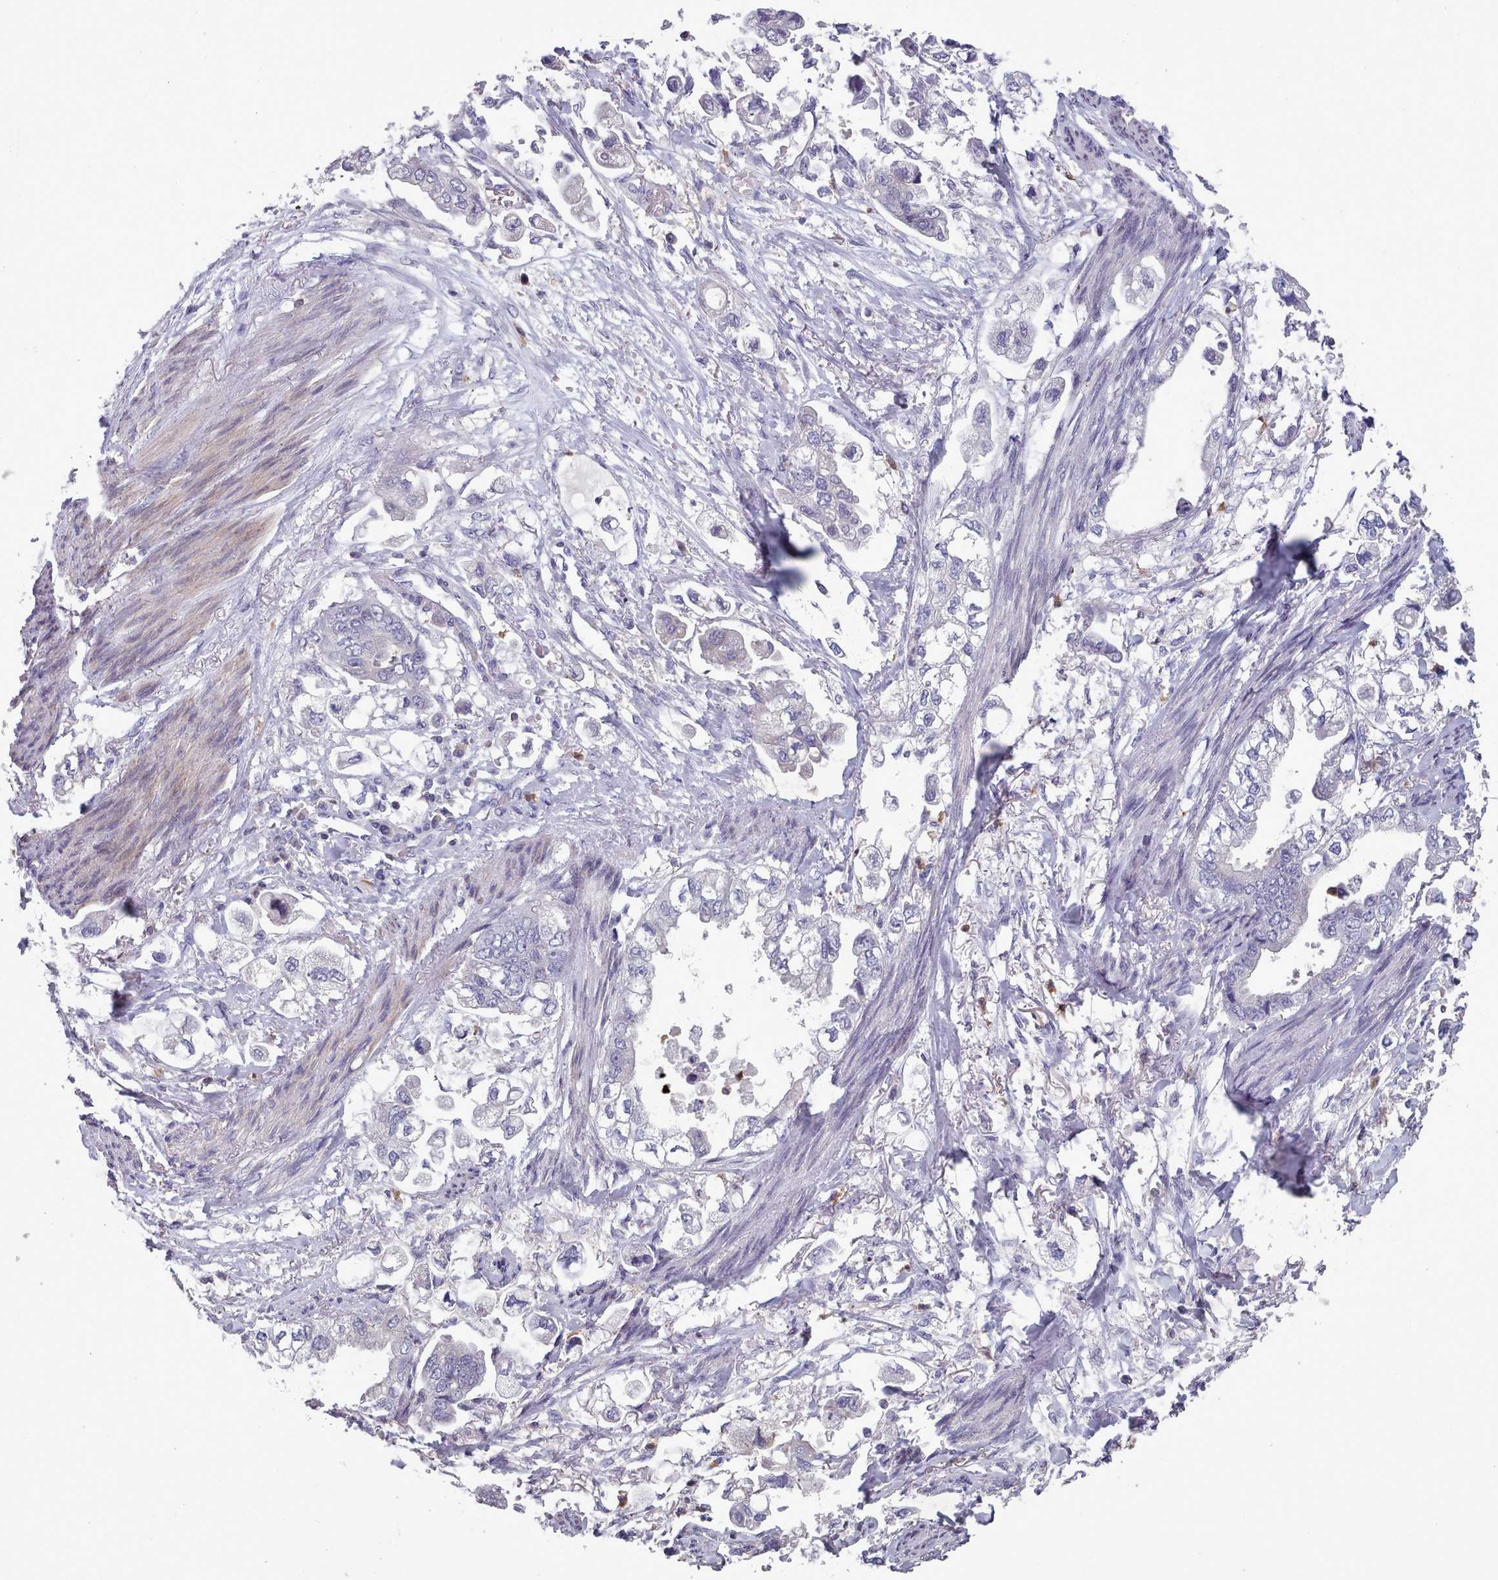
{"staining": {"intensity": "negative", "quantity": "none", "location": "none"}, "tissue": "stomach cancer", "cell_type": "Tumor cells", "image_type": "cancer", "snomed": [{"axis": "morphology", "description": "Adenocarcinoma, NOS"}, {"axis": "topography", "description": "Stomach"}], "caption": "Immunohistochemistry (IHC) of adenocarcinoma (stomach) exhibits no expression in tumor cells.", "gene": "RAC2", "patient": {"sex": "male", "age": 62}}